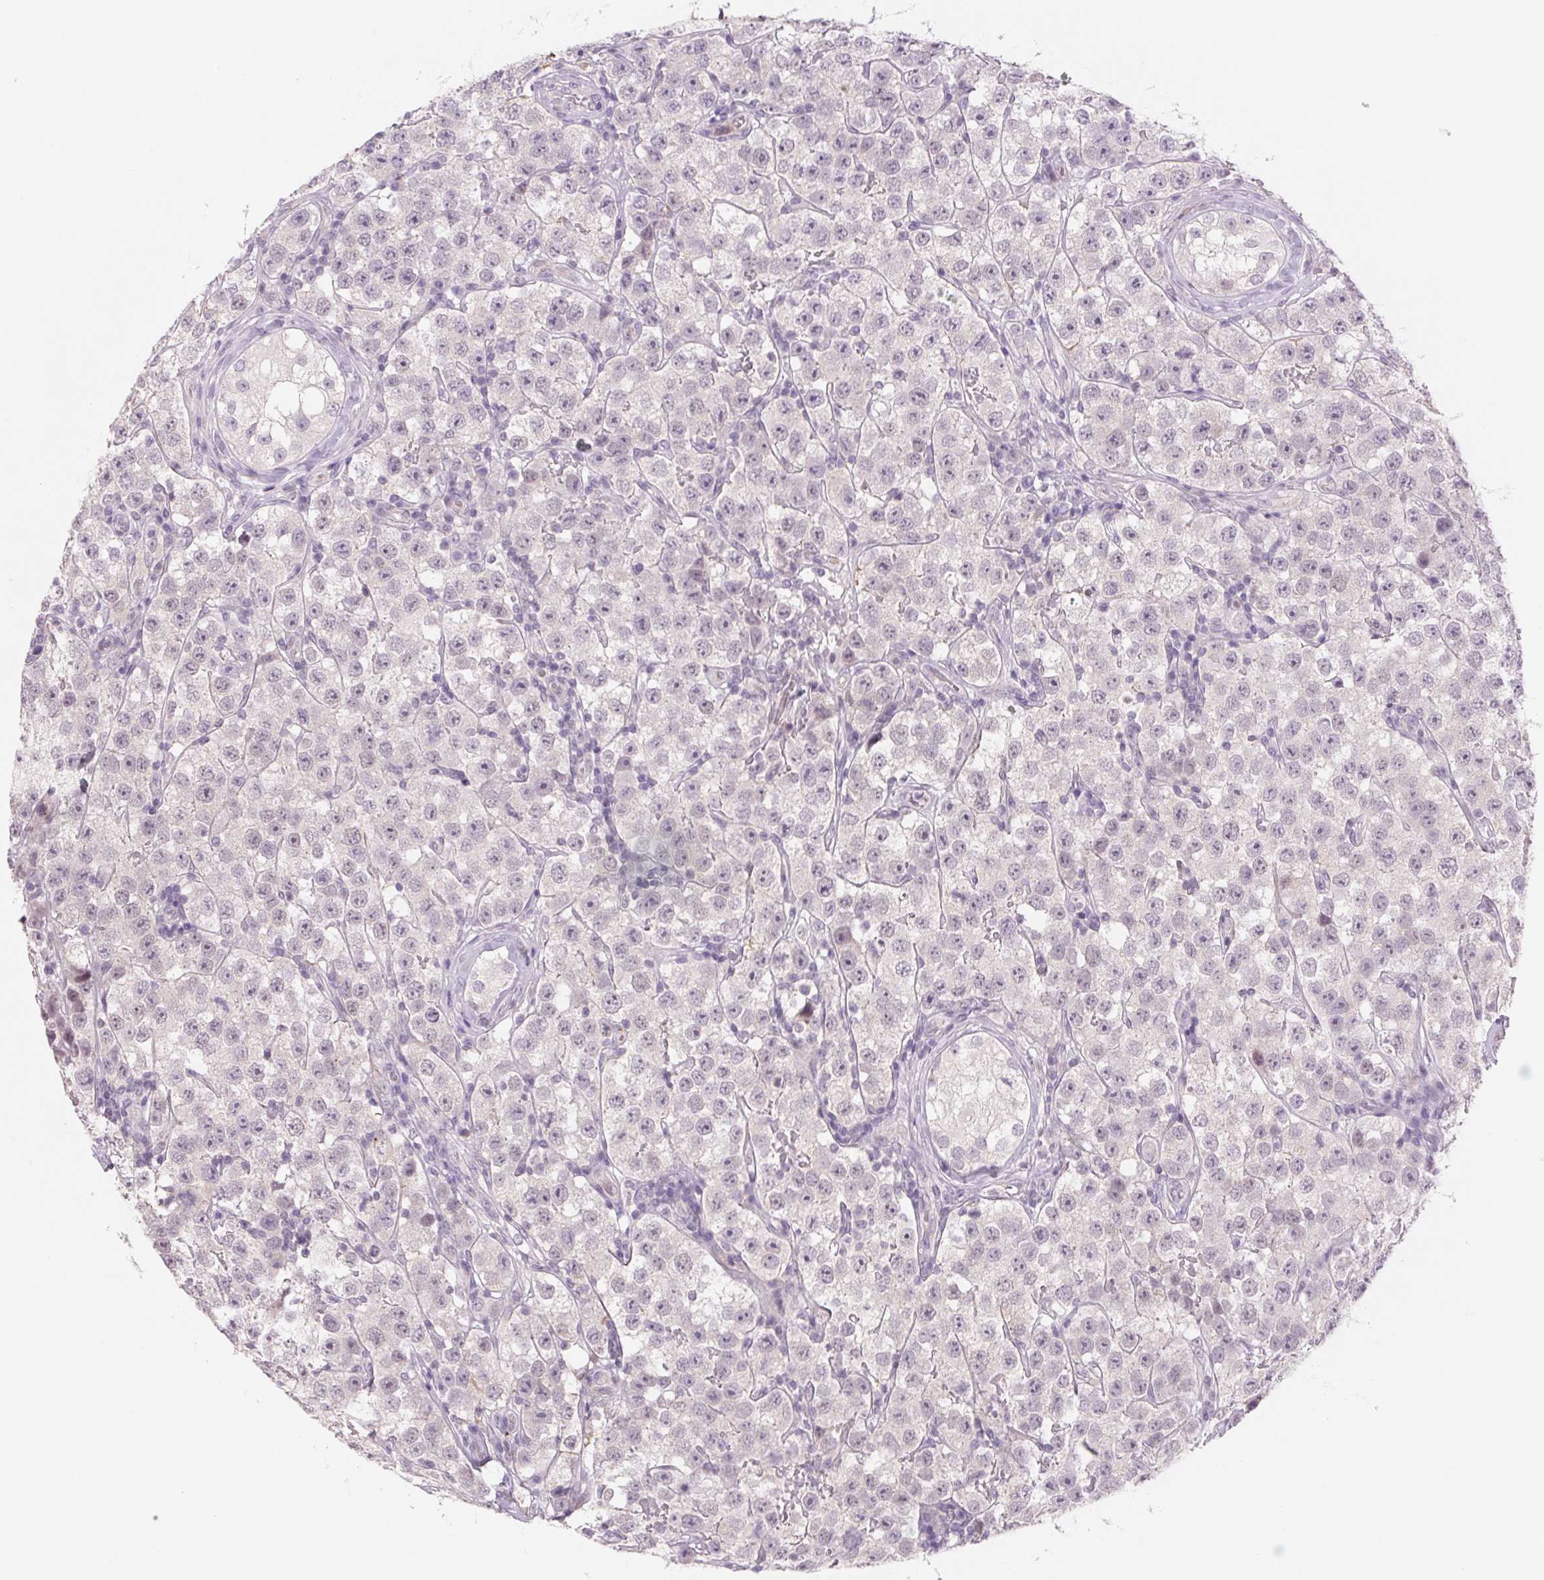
{"staining": {"intensity": "moderate", "quantity": "<25%", "location": "nuclear"}, "tissue": "testis cancer", "cell_type": "Tumor cells", "image_type": "cancer", "snomed": [{"axis": "morphology", "description": "Seminoma, NOS"}, {"axis": "topography", "description": "Testis"}], "caption": "The histopathology image shows staining of testis cancer, revealing moderate nuclear protein expression (brown color) within tumor cells.", "gene": "KRT1", "patient": {"sex": "male", "age": 34}}